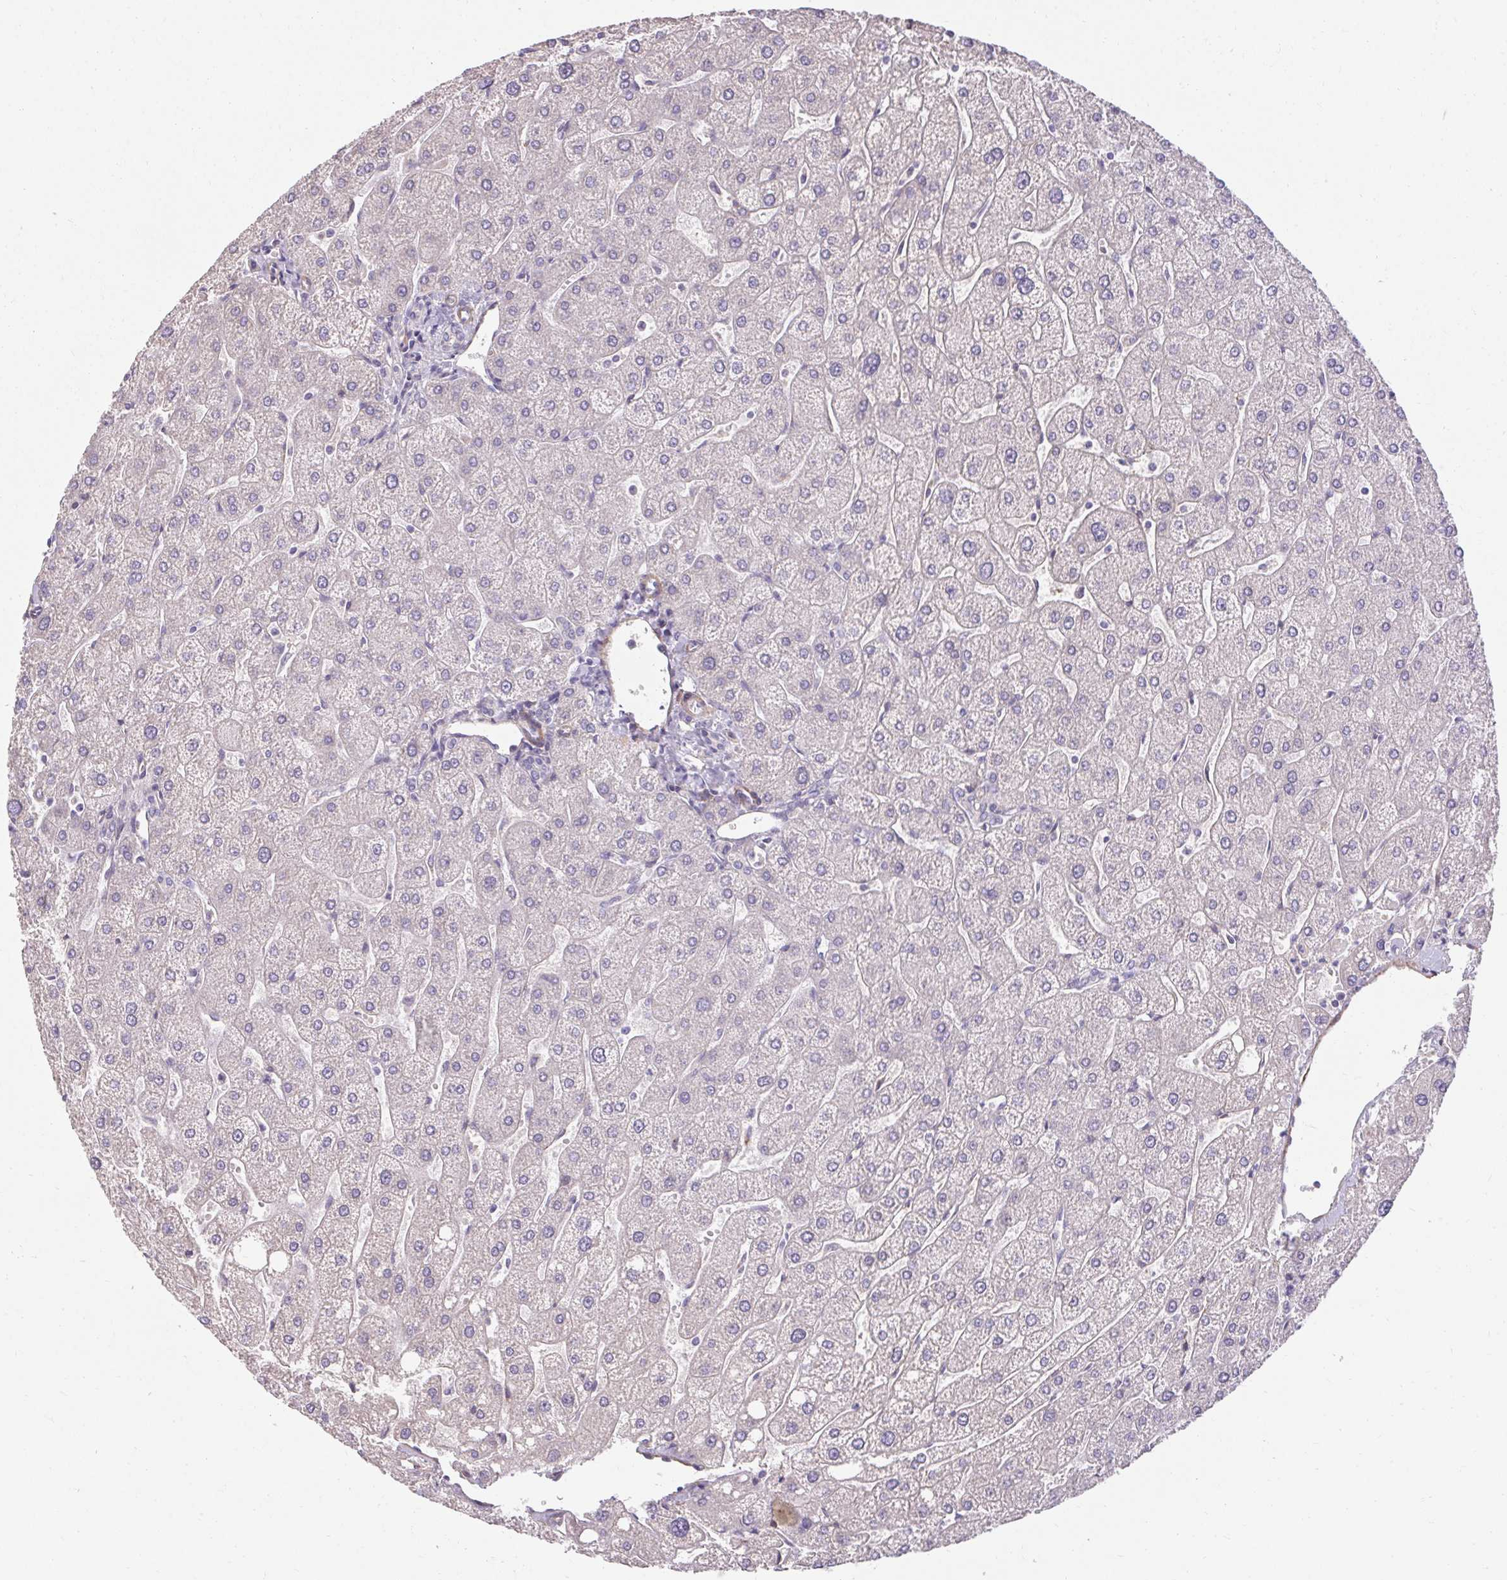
{"staining": {"intensity": "negative", "quantity": "none", "location": "none"}, "tissue": "liver", "cell_type": "Cholangiocytes", "image_type": "normal", "snomed": [{"axis": "morphology", "description": "Normal tissue, NOS"}, {"axis": "topography", "description": "Liver"}], "caption": "Immunohistochemistry (IHC) histopathology image of unremarkable liver: liver stained with DAB (3,3'-diaminobenzidine) demonstrates no significant protein staining in cholangiocytes. (DAB immunohistochemistry (IHC) visualized using brightfield microscopy, high magnification).", "gene": "TMEM52B", "patient": {"sex": "male", "age": 67}}